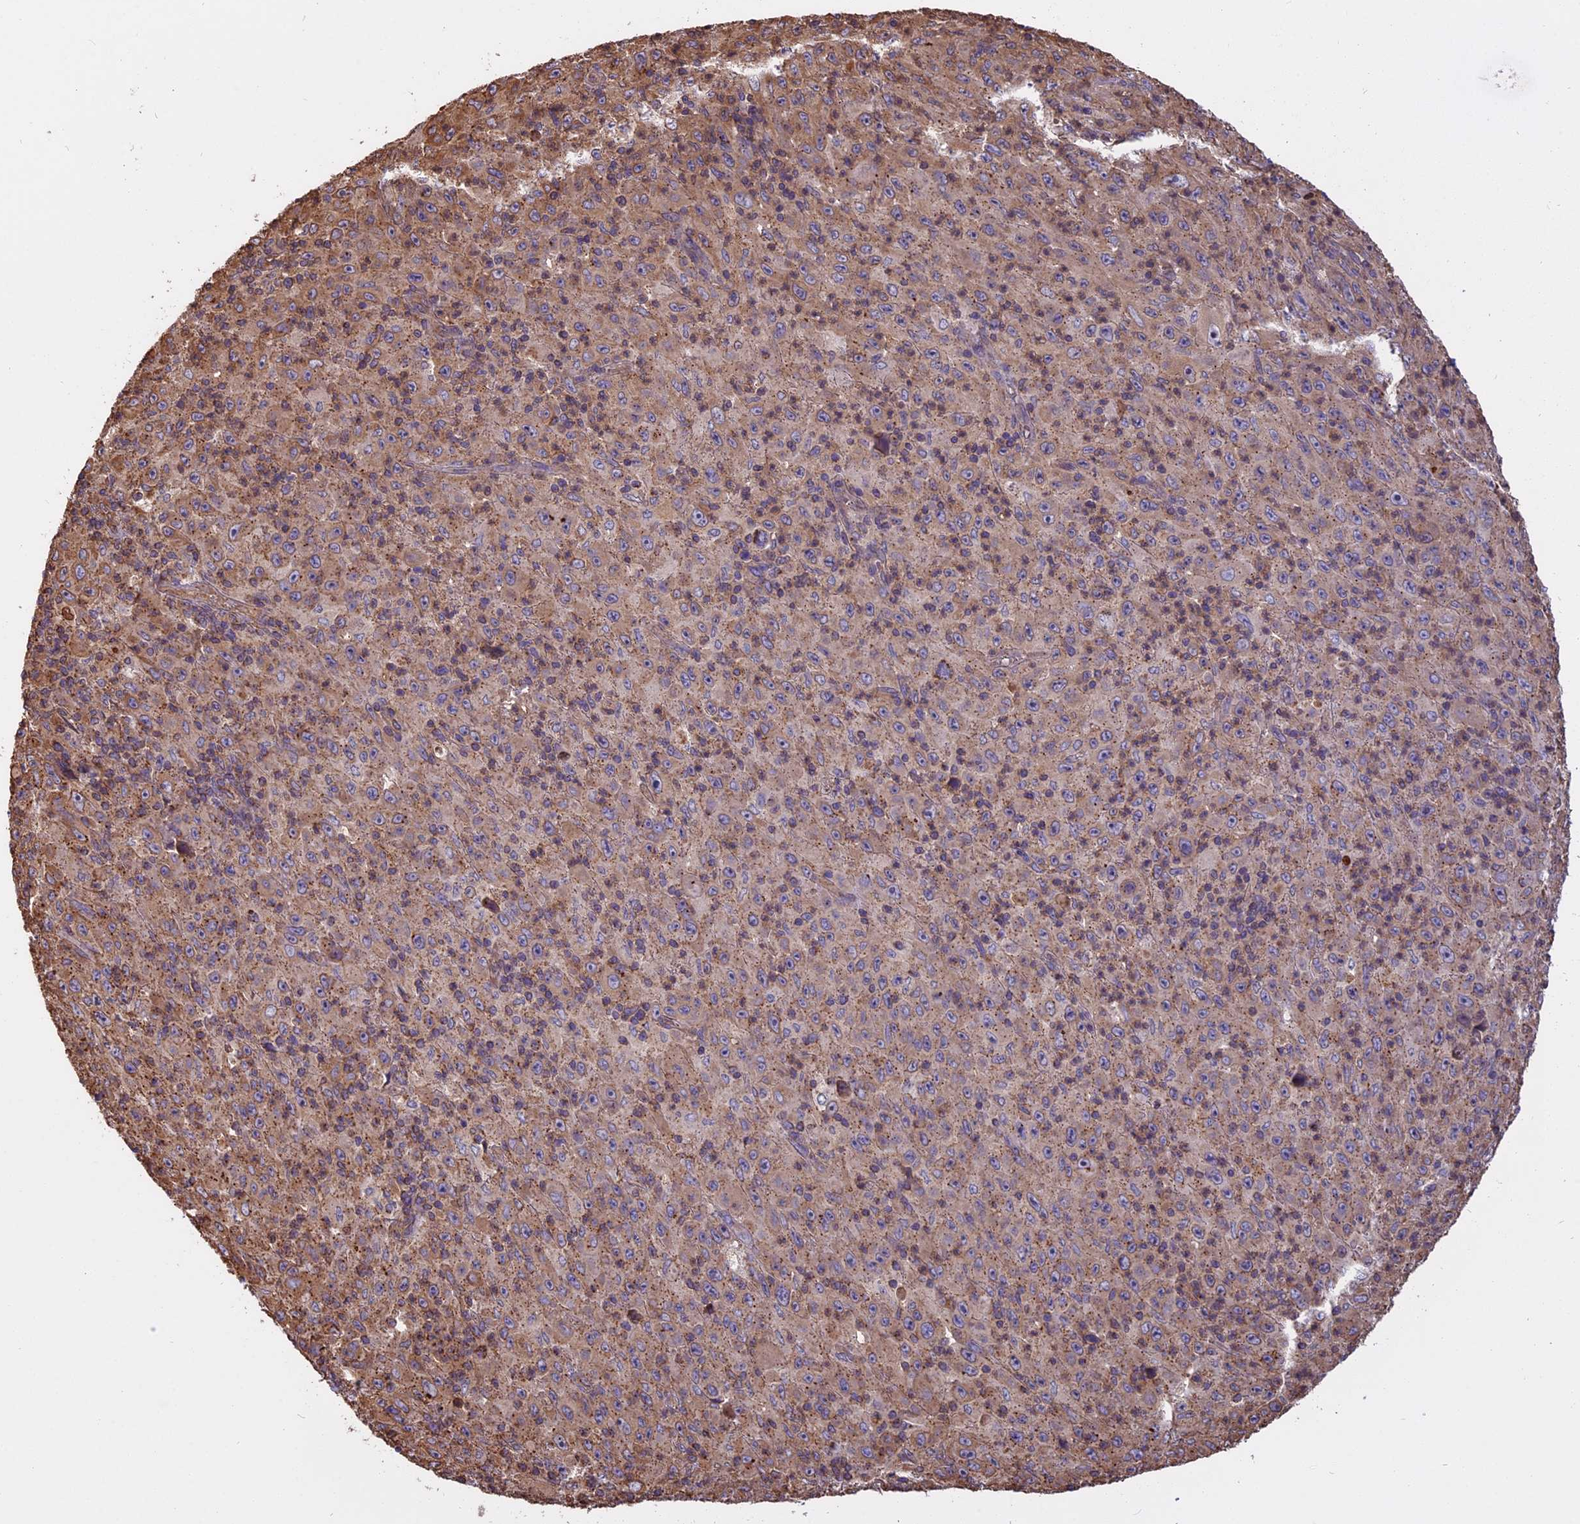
{"staining": {"intensity": "weak", "quantity": "25%-75%", "location": "cytoplasmic/membranous"}, "tissue": "melanoma", "cell_type": "Tumor cells", "image_type": "cancer", "snomed": [{"axis": "morphology", "description": "Malignant melanoma, Metastatic site"}, {"axis": "topography", "description": "Skin"}], "caption": "Protein expression analysis of melanoma demonstrates weak cytoplasmic/membranous staining in approximately 25%-75% of tumor cells. (DAB IHC, brown staining for protein, blue staining for nuclei).", "gene": "CHMP2A", "patient": {"sex": "female", "age": 56}}